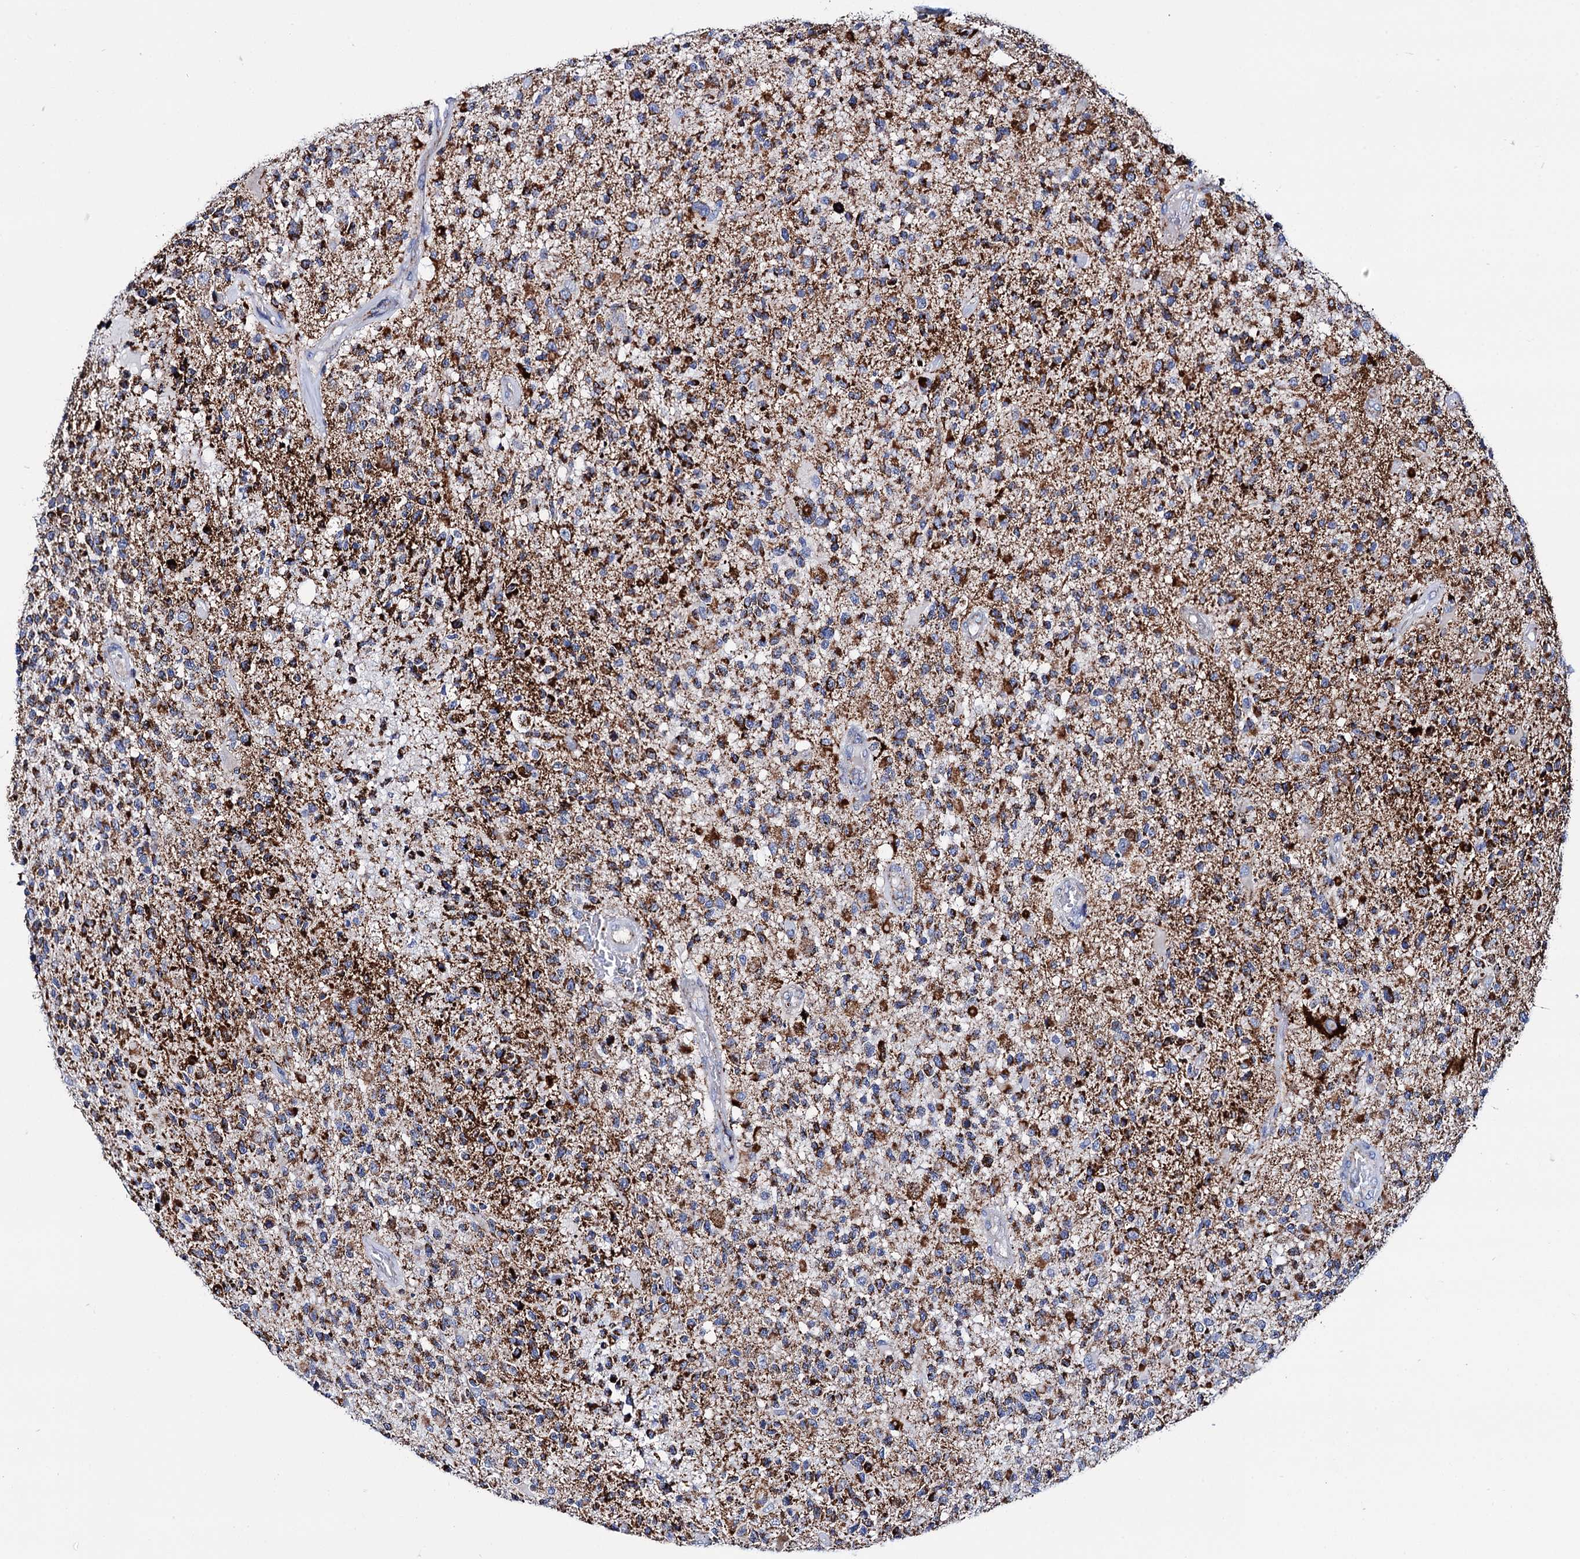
{"staining": {"intensity": "strong", "quantity": ">75%", "location": "cytoplasmic/membranous"}, "tissue": "glioma", "cell_type": "Tumor cells", "image_type": "cancer", "snomed": [{"axis": "morphology", "description": "Glioma, malignant, High grade"}, {"axis": "morphology", "description": "Glioblastoma, NOS"}, {"axis": "topography", "description": "Brain"}], "caption": "An image of glioma stained for a protein displays strong cytoplasmic/membranous brown staining in tumor cells.", "gene": "UBASH3B", "patient": {"sex": "male", "age": 60}}